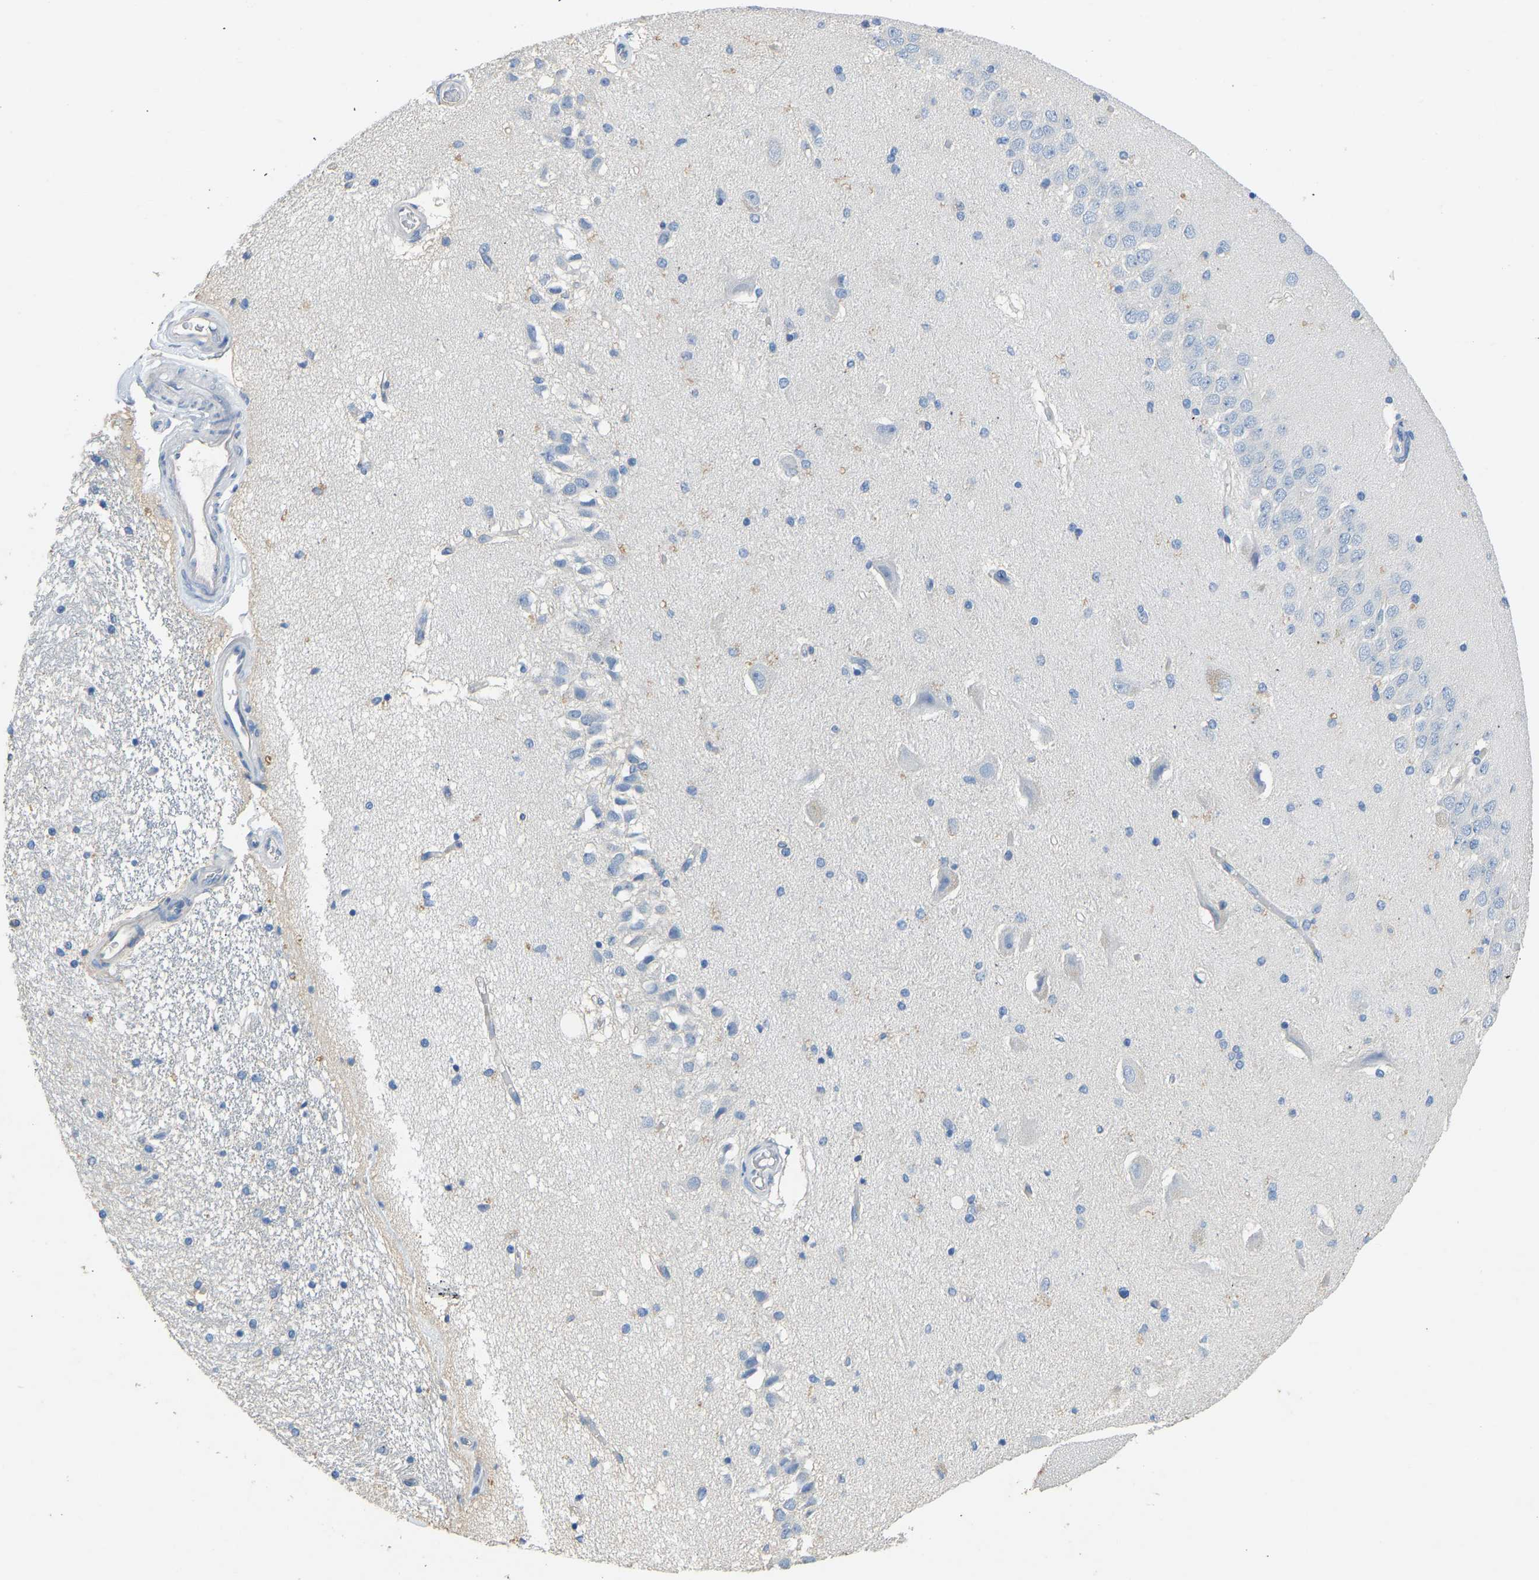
{"staining": {"intensity": "negative", "quantity": "none", "location": "none"}, "tissue": "hippocampus", "cell_type": "Glial cells", "image_type": "normal", "snomed": [{"axis": "morphology", "description": "Normal tissue, NOS"}, {"axis": "topography", "description": "Hippocampus"}], "caption": "High power microscopy image of an immunohistochemistry image of benign hippocampus, revealing no significant staining in glial cells. (Stains: DAB IHC with hematoxylin counter stain, Microscopy: brightfield microscopy at high magnification).", "gene": "TECTA", "patient": {"sex": "female", "age": 54}}